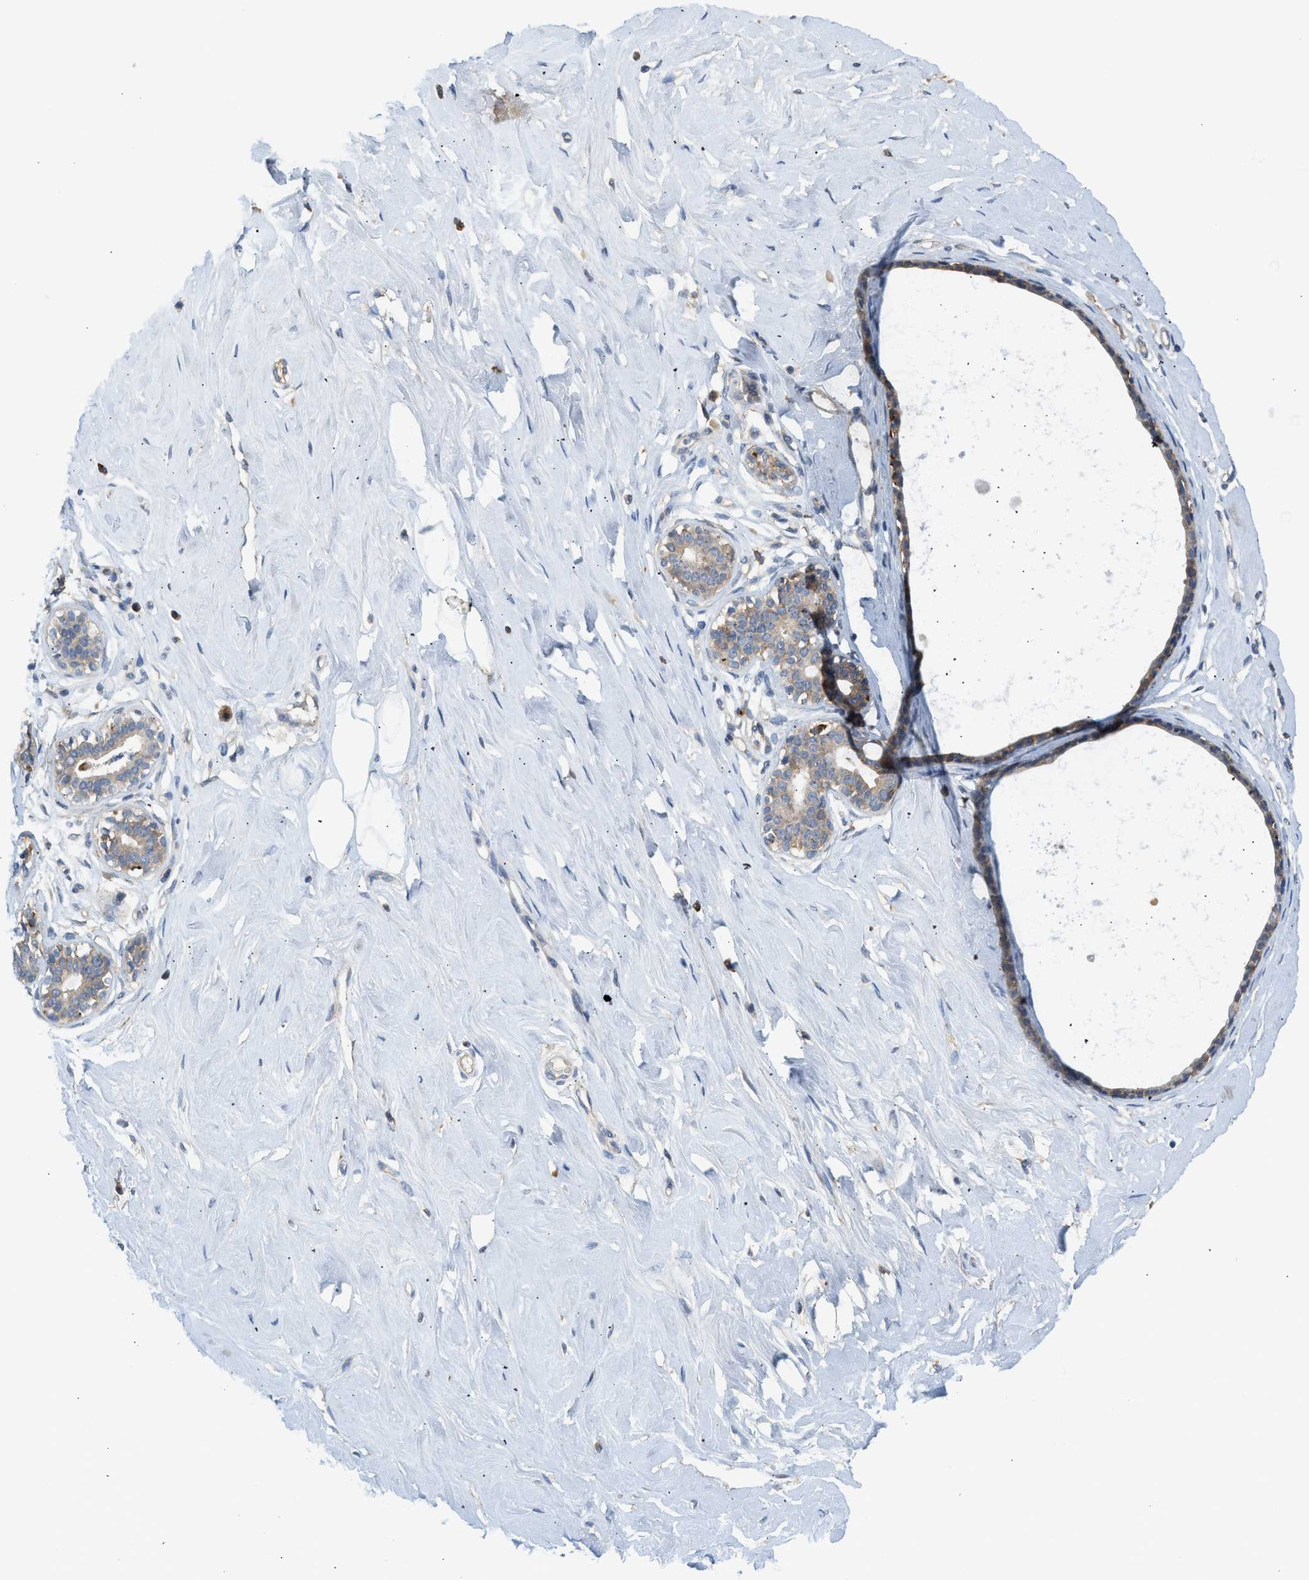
{"staining": {"intensity": "weak", "quantity": ">75%", "location": "cytoplasmic/membranous"}, "tissue": "breast", "cell_type": "Adipocytes", "image_type": "normal", "snomed": [{"axis": "morphology", "description": "Normal tissue, NOS"}, {"axis": "topography", "description": "Breast"}], "caption": "A low amount of weak cytoplasmic/membranous staining is seen in about >75% of adipocytes in benign breast. (DAB = brown stain, brightfield microscopy at high magnification).", "gene": "RHBDF2", "patient": {"sex": "female", "age": 23}}